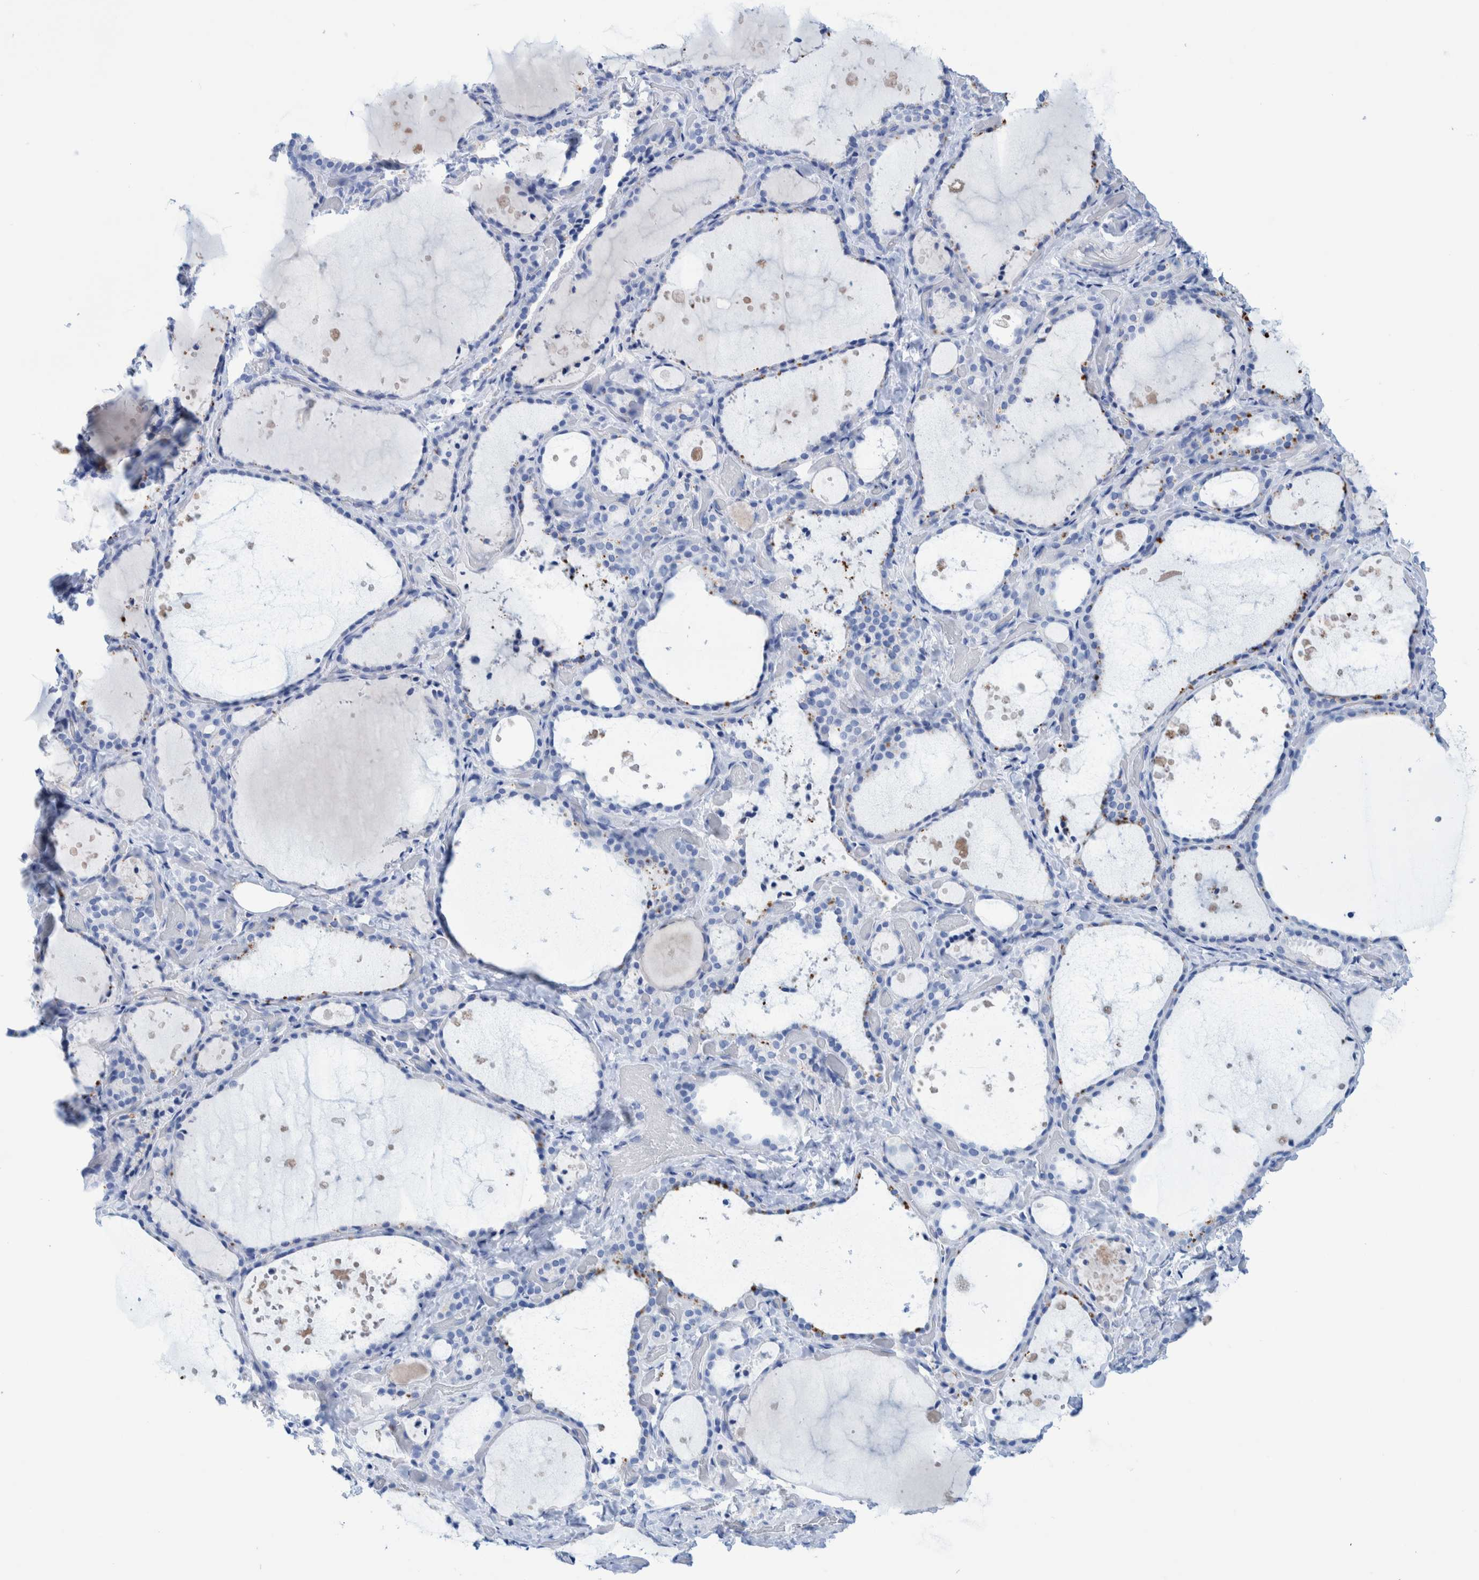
{"staining": {"intensity": "negative", "quantity": "none", "location": "none"}, "tissue": "thyroid gland", "cell_type": "Glandular cells", "image_type": "normal", "snomed": [{"axis": "morphology", "description": "Normal tissue, NOS"}, {"axis": "topography", "description": "Thyroid gland"}], "caption": "Immunohistochemistry of benign human thyroid gland displays no expression in glandular cells.", "gene": "PERP", "patient": {"sex": "female", "age": 44}}